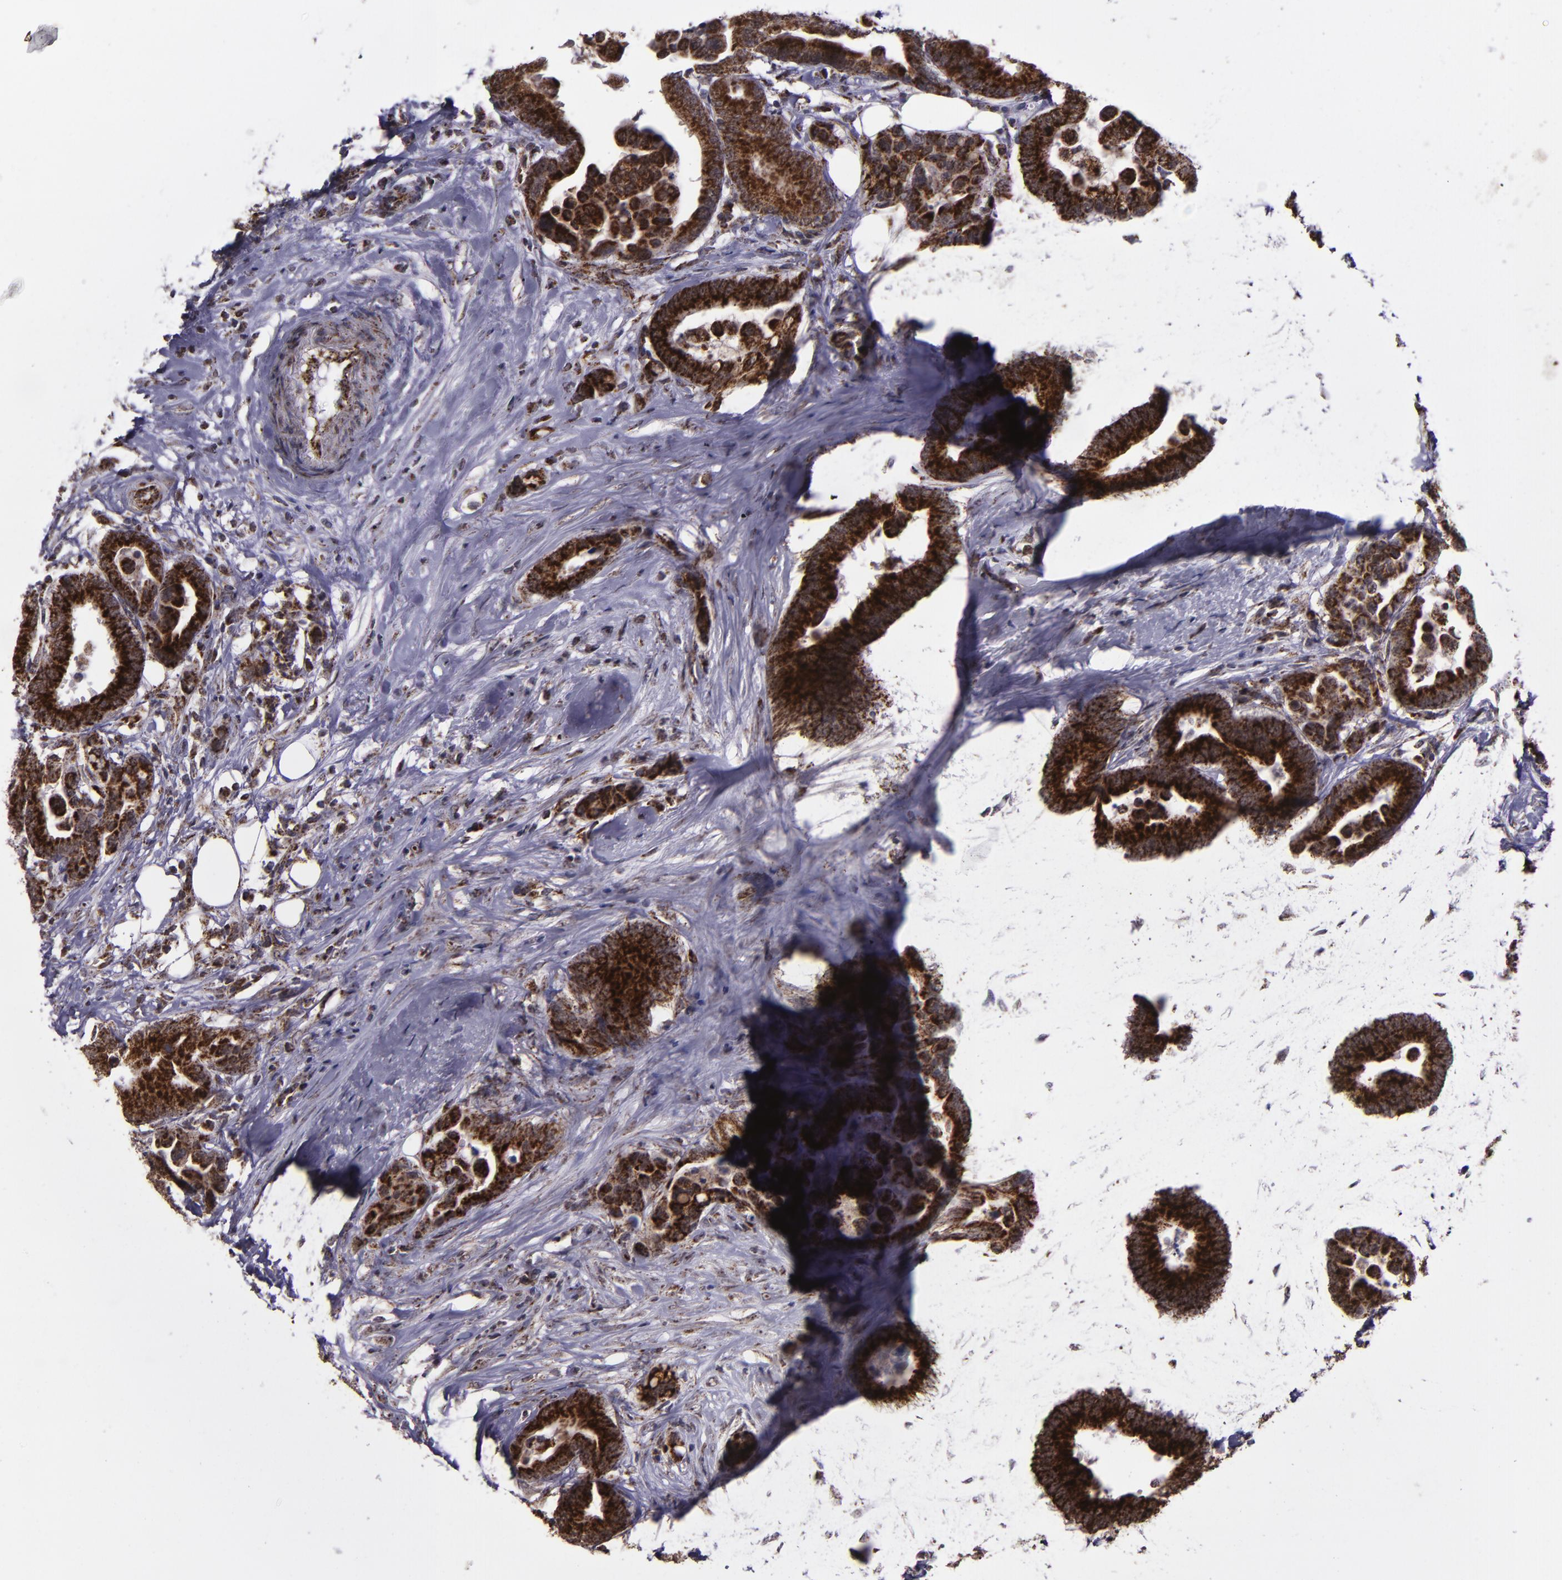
{"staining": {"intensity": "strong", "quantity": ">75%", "location": "cytoplasmic/membranous"}, "tissue": "colorectal cancer", "cell_type": "Tumor cells", "image_type": "cancer", "snomed": [{"axis": "morphology", "description": "Adenocarcinoma, NOS"}, {"axis": "topography", "description": "Colon"}], "caption": "Protein analysis of adenocarcinoma (colorectal) tissue exhibits strong cytoplasmic/membranous staining in approximately >75% of tumor cells. (DAB IHC with brightfield microscopy, high magnification).", "gene": "LONP1", "patient": {"sex": "male", "age": 82}}